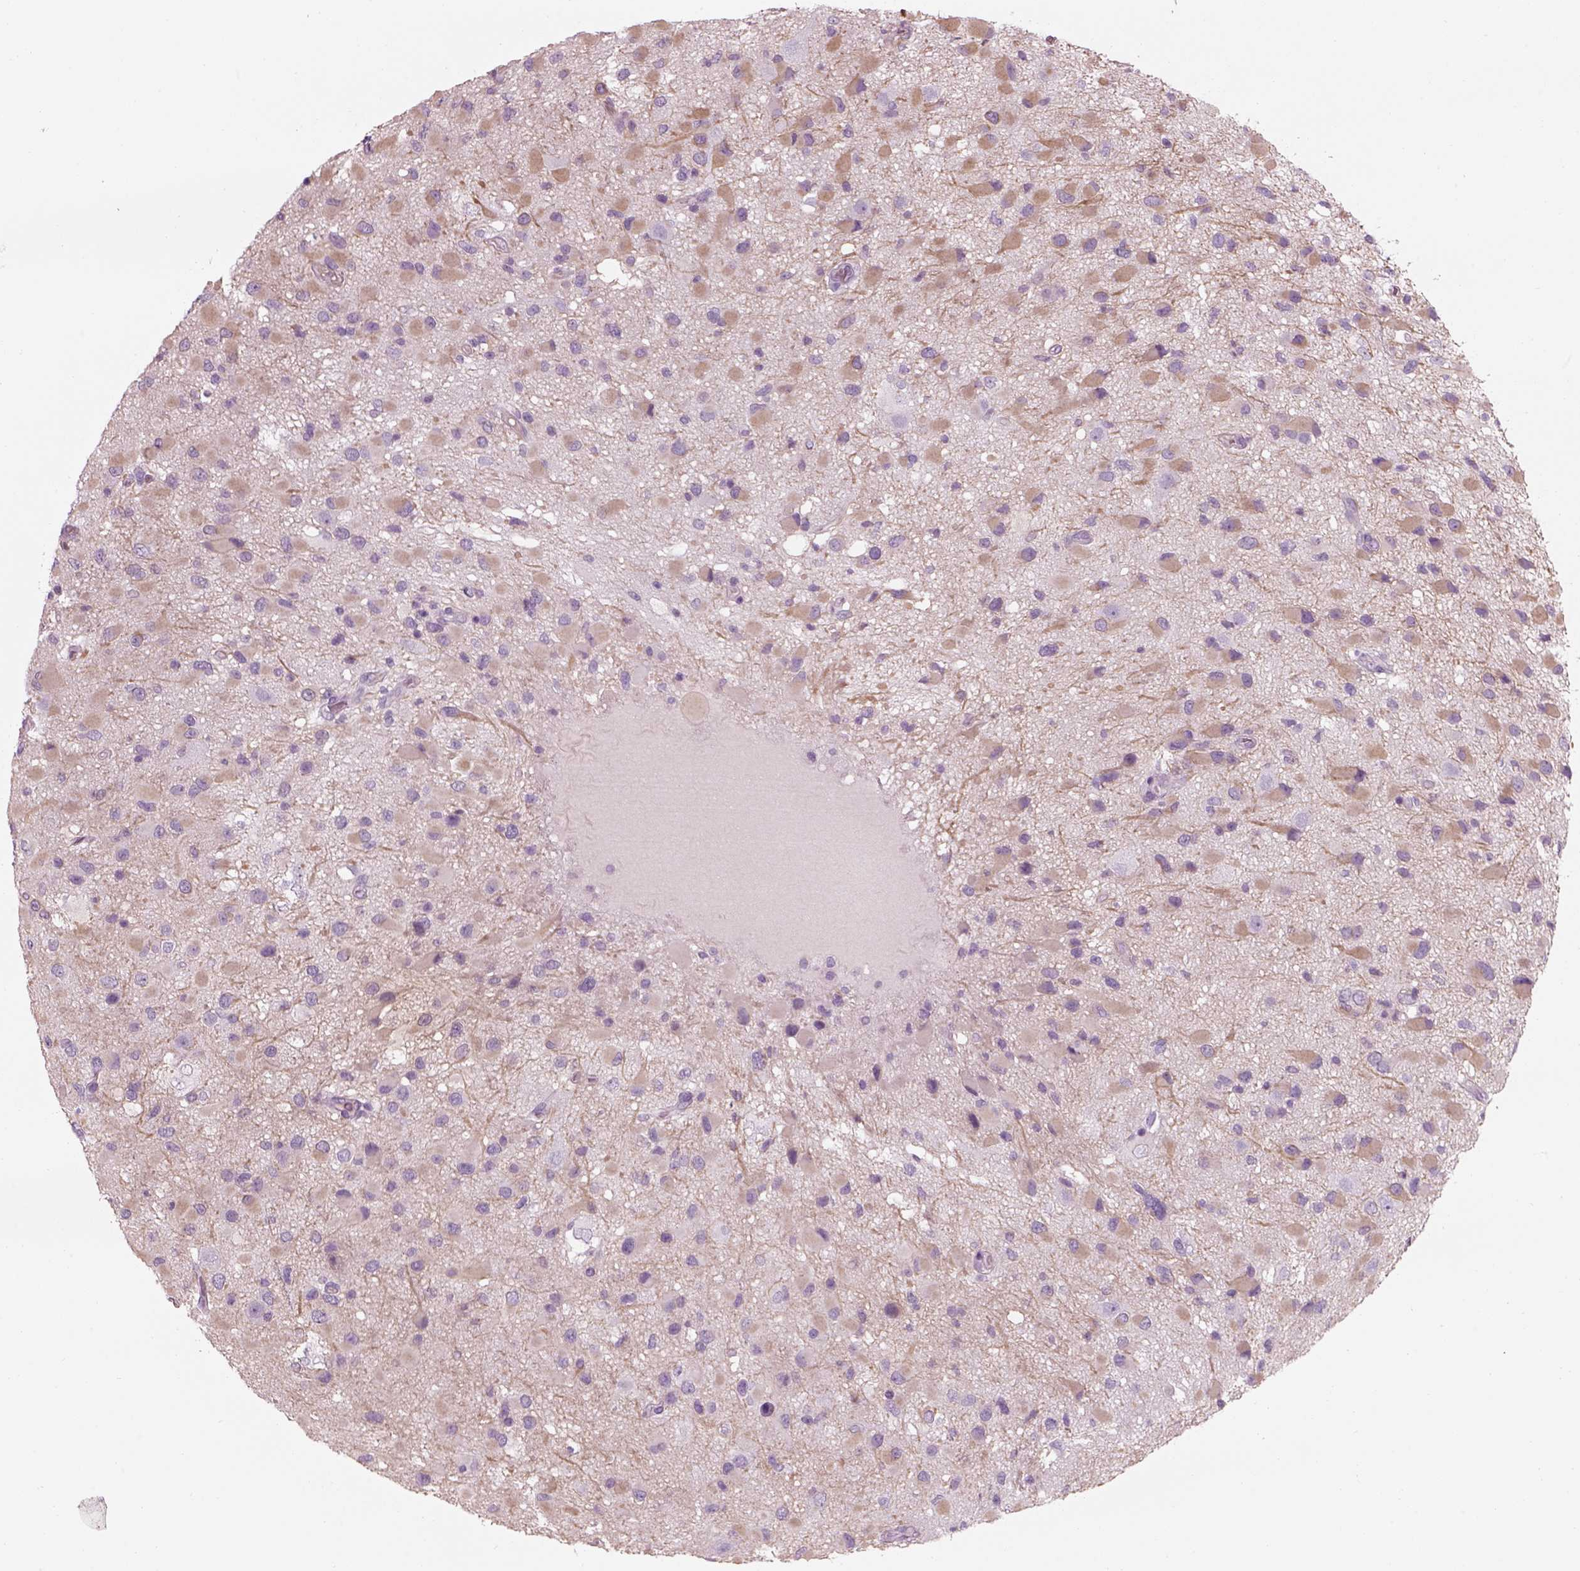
{"staining": {"intensity": "weak", "quantity": "25%-75%", "location": "cytoplasmic/membranous"}, "tissue": "glioma", "cell_type": "Tumor cells", "image_type": "cancer", "snomed": [{"axis": "morphology", "description": "Glioma, malignant, Low grade"}, {"axis": "topography", "description": "Brain"}], "caption": "Immunohistochemistry (IHC) photomicrograph of glioma stained for a protein (brown), which demonstrates low levels of weak cytoplasmic/membranous staining in about 25%-75% of tumor cells.", "gene": "GAS2L2", "patient": {"sex": "female", "age": 32}}